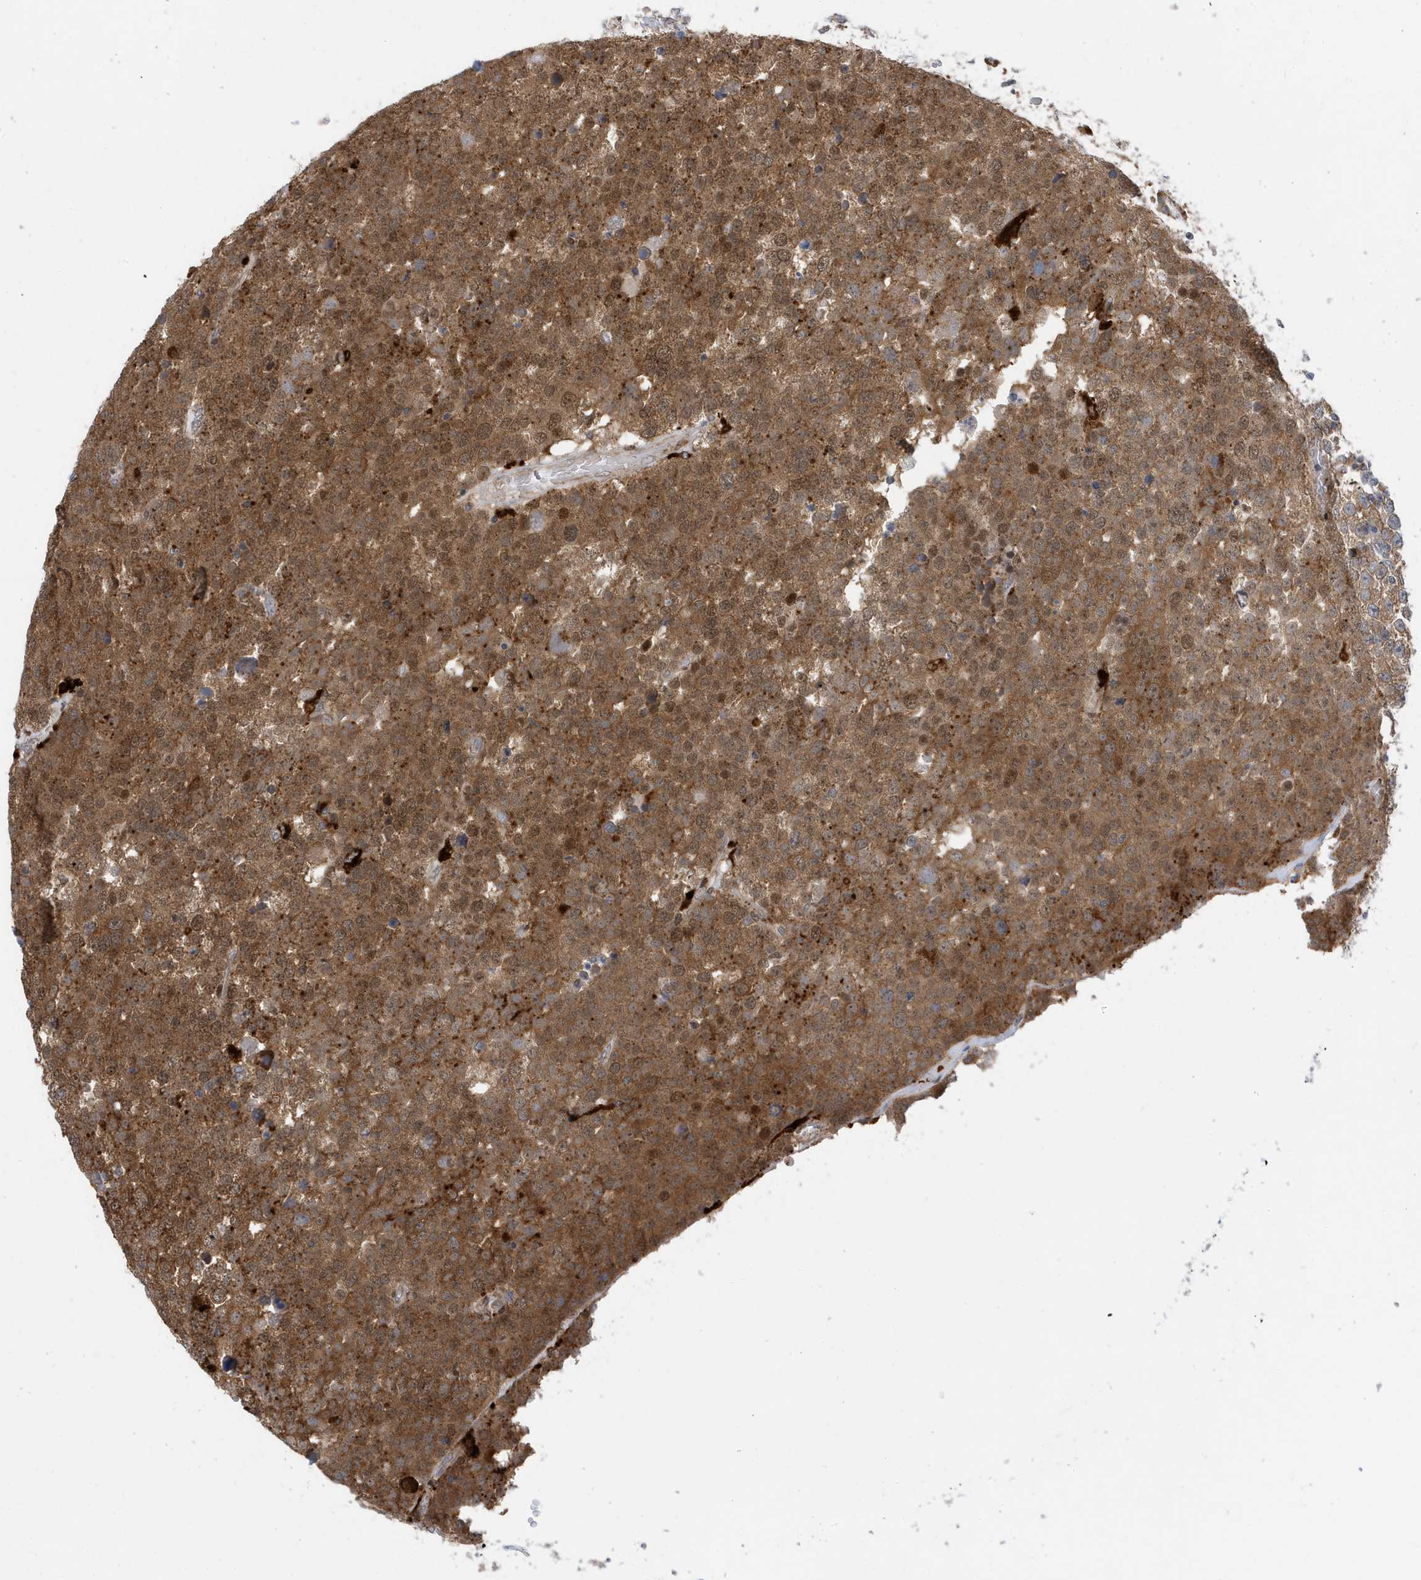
{"staining": {"intensity": "moderate", "quantity": ">75%", "location": "cytoplasmic/membranous,nuclear"}, "tissue": "testis cancer", "cell_type": "Tumor cells", "image_type": "cancer", "snomed": [{"axis": "morphology", "description": "Seminoma, NOS"}, {"axis": "topography", "description": "Testis"}], "caption": "The immunohistochemical stain labels moderate cytoplasmic/membranous and nuclear staining in tumor cells of testis cancer tissue. The protein of interest is shown in brown color, while the nuclei are stained blue.", "gene": "ZNF507", "patient": {"sex": "male", "age": 71}}